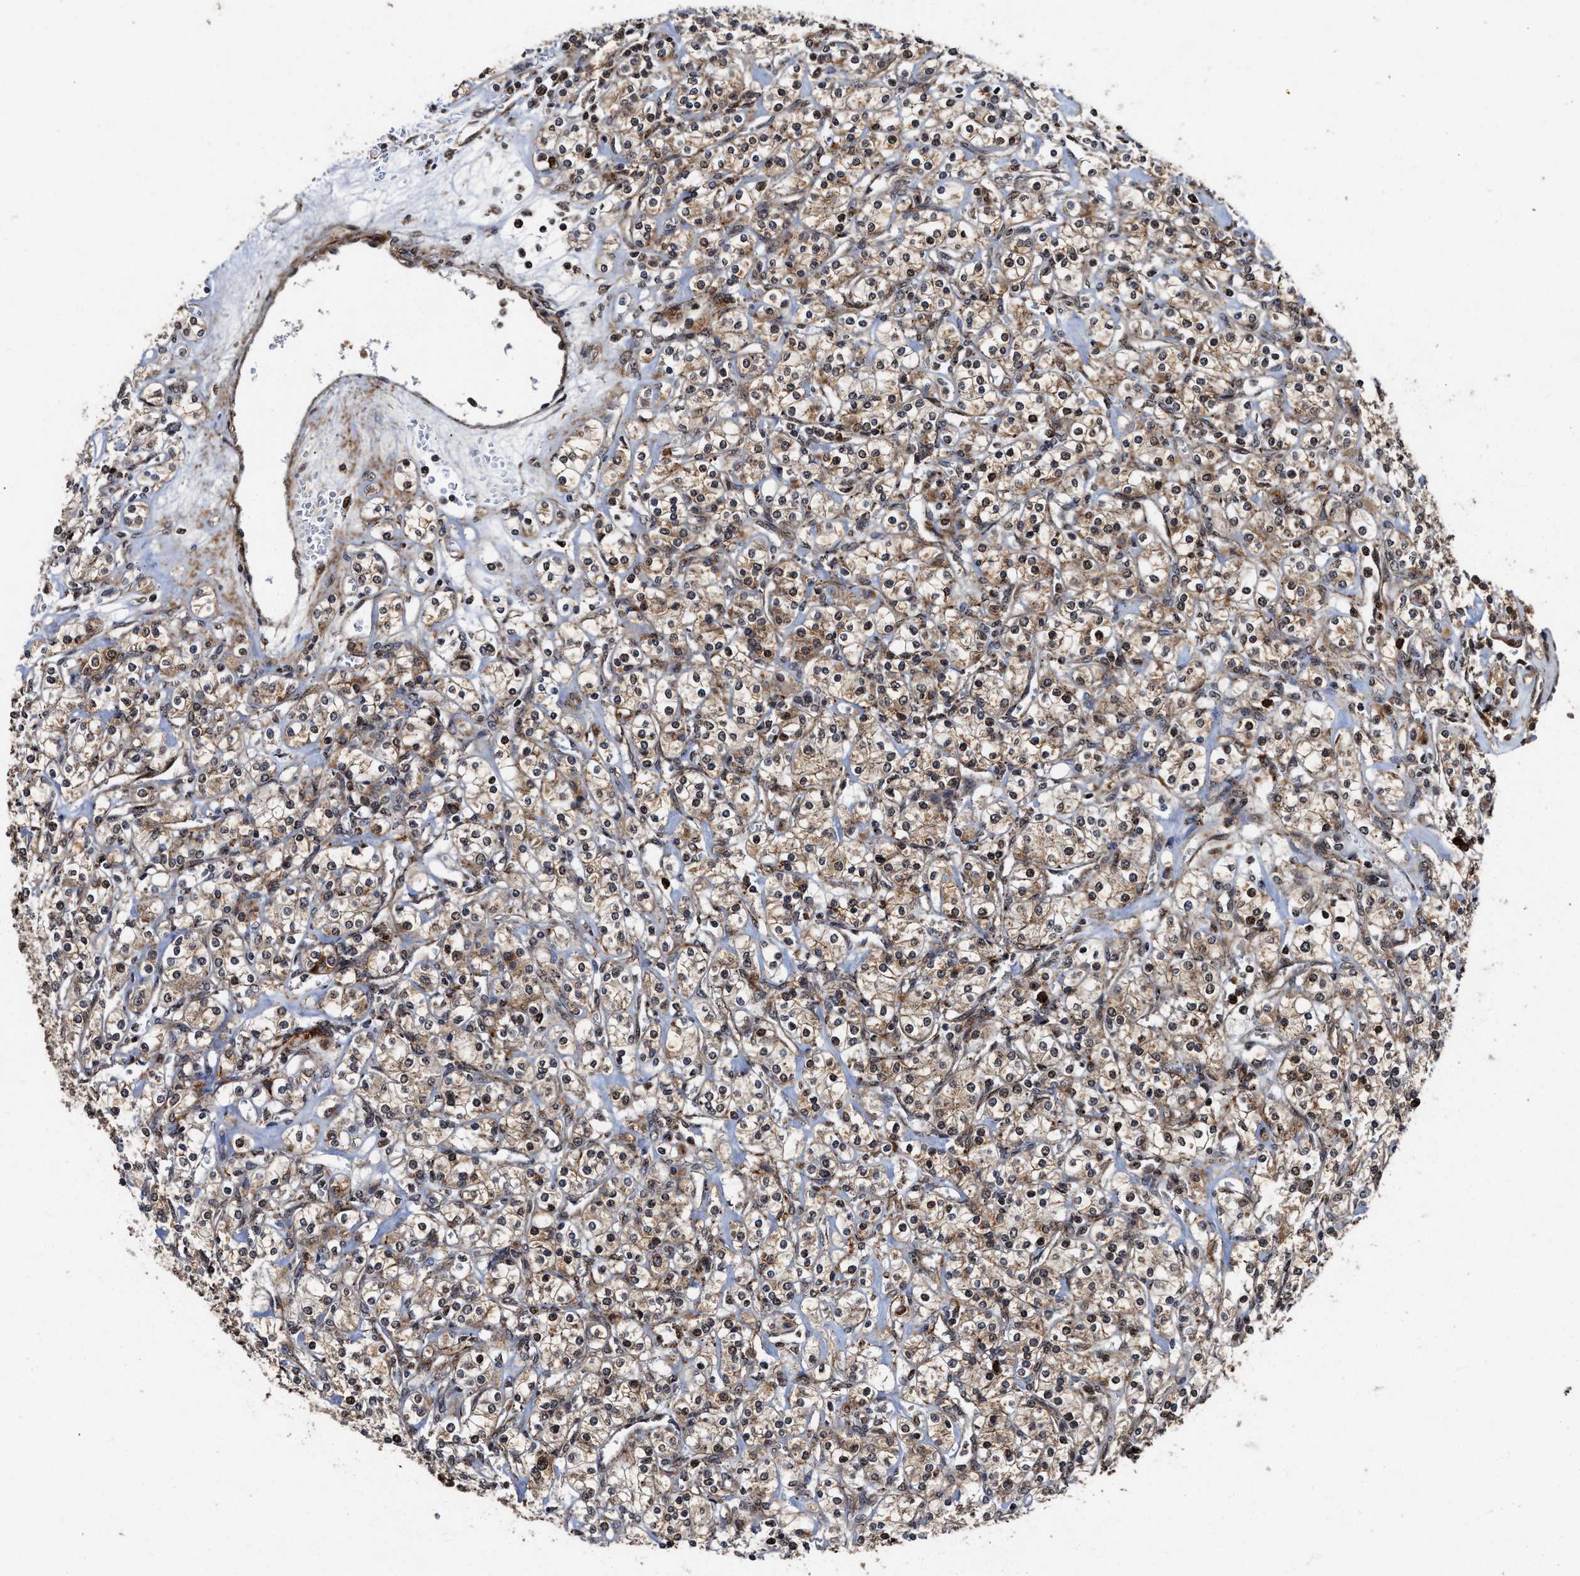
{"staining": {"intensity": "moderate", "quantity": ">75%", "location": "cytoplasmic/membranous,nuclear"}, "tissue": "renal cancer", "cell_type": "Tumor cells", "image_type": "cancer", "snomed": [{"axis": "morphology", "description": "Adenocarcinoma, NOS"}, {"axis": "topography", "description": "Kidney"}], "caption": "Protein expression analysis of renal cancer displays moderate cytoplasmic/membranous and nuclear staining in approximately >75% of tumor cells. Immunohistochemistry stains the protein in brown and the nuclei are stained blue.", "gene": "SEPTIN2", "patient": {"sex": "male", "age": 77}}